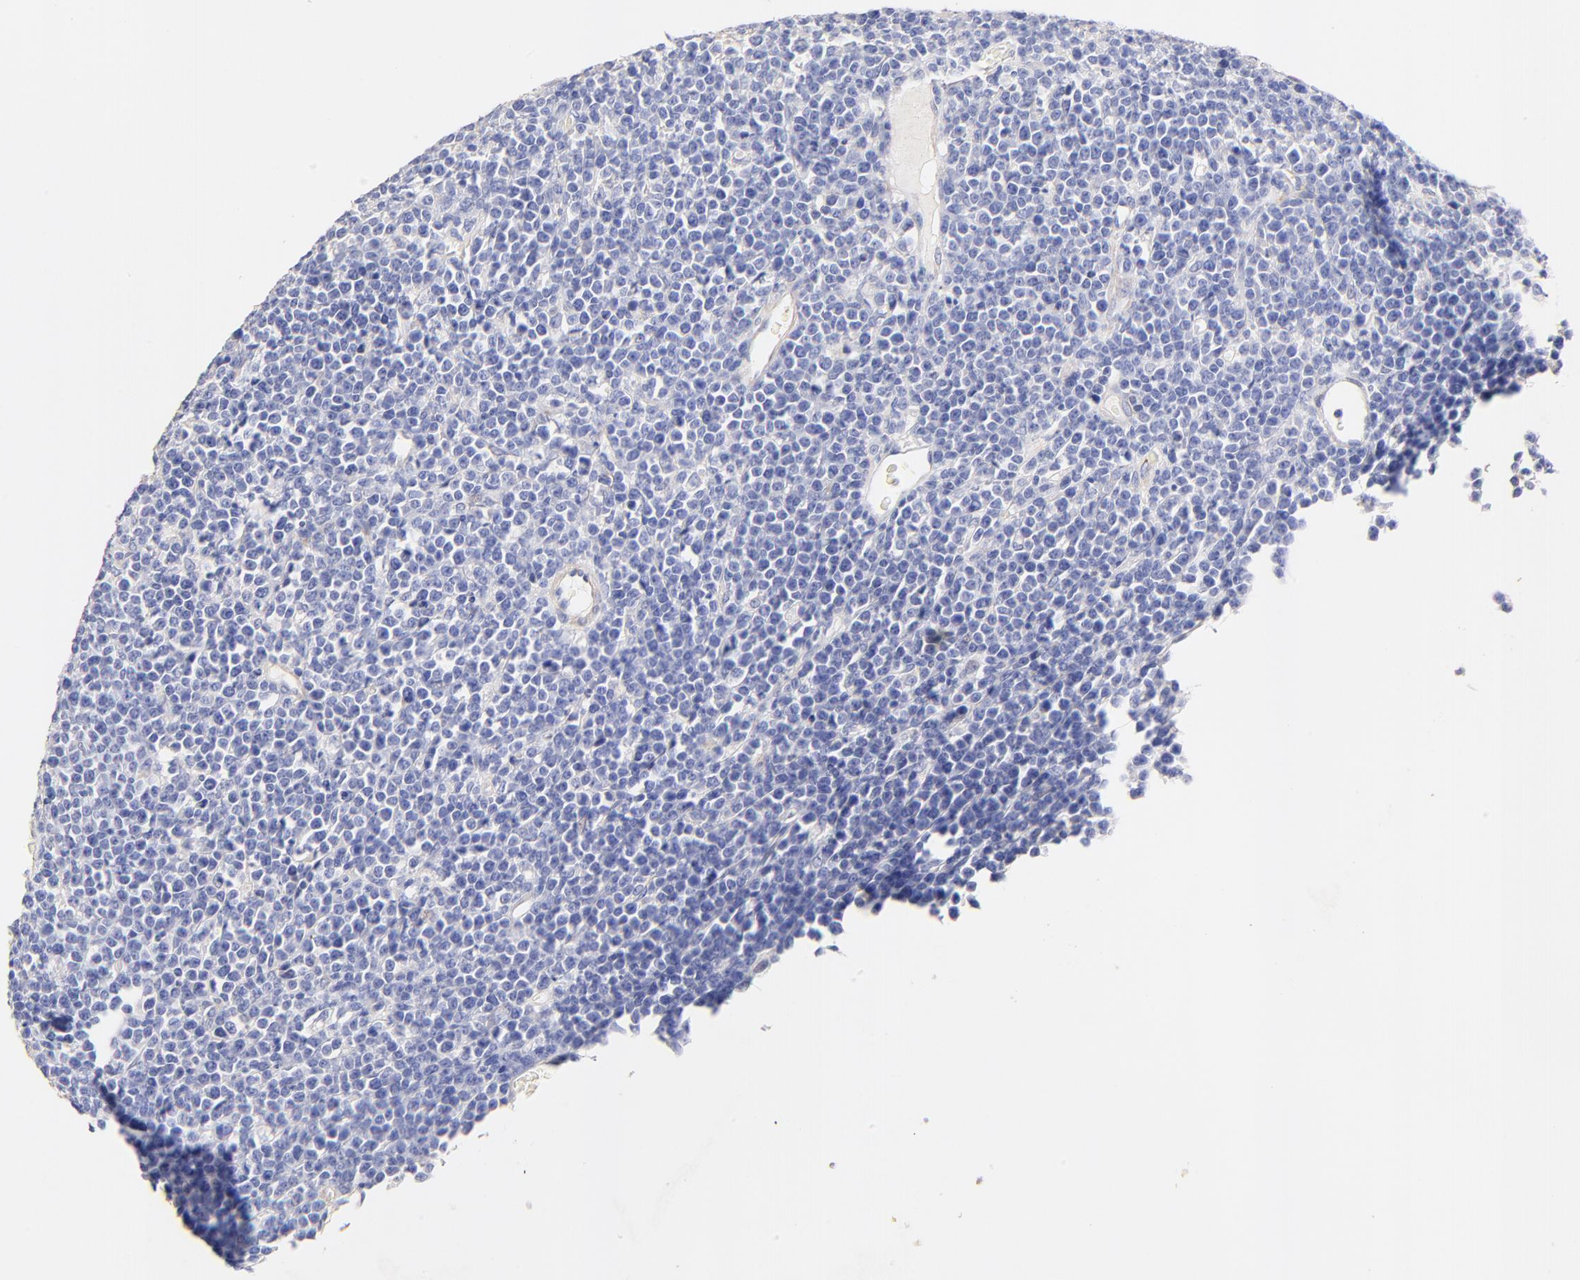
{"staining": {"intensity": "negative", "quantity": "none", "location": "none"}, "tissue": "lymphoma", "cell_type": "Tumor cells", "image_type": "cancer", "snomed": [{"axis": "morphology", "description": "Malignant lymphoma, non-Hodgkin's type, High grade"}, {"axis": "topography", "description": "Ovary"}], "caption": "An image of human lymphoma is negative for staining in tumor cells.", "gene": "ACTRT1", "patient": {"sex": "female", "age": 56}}